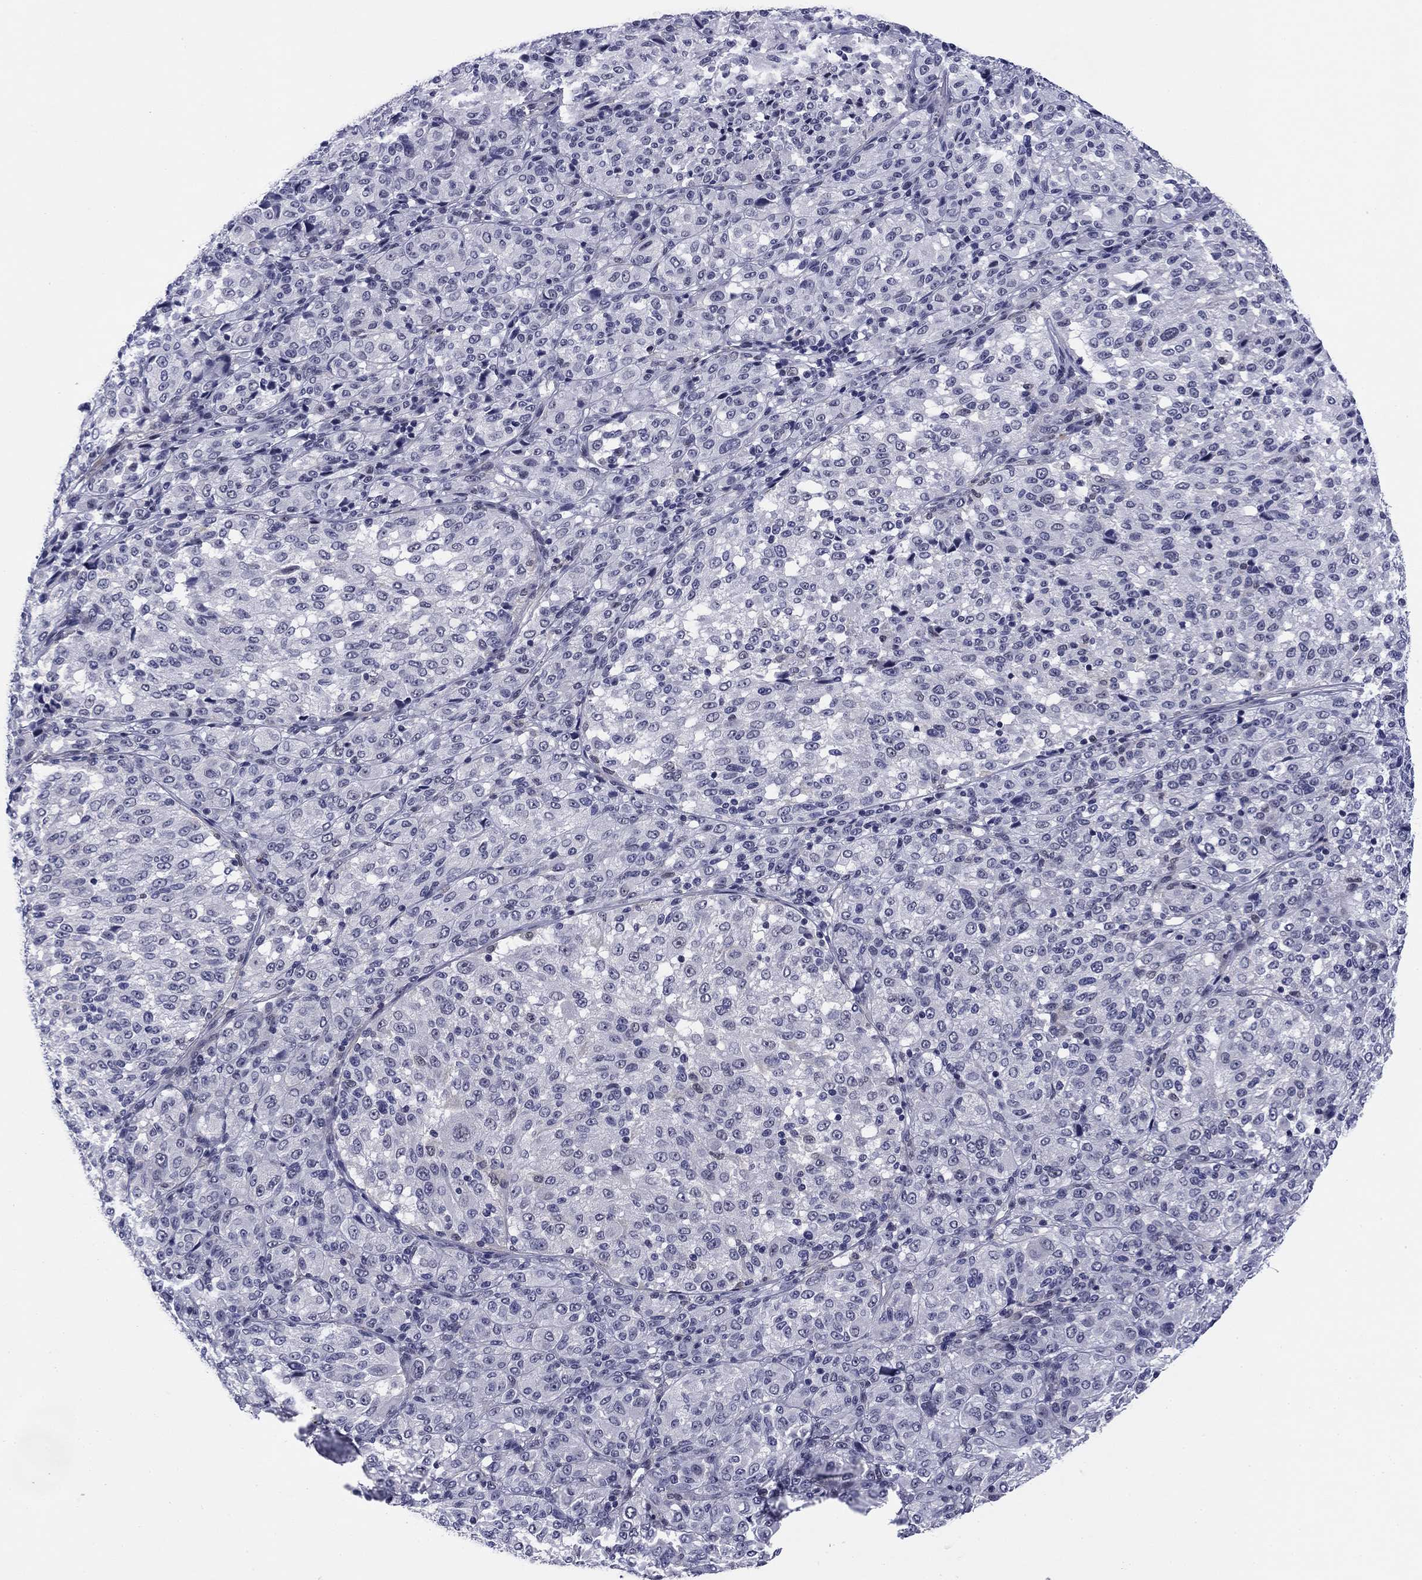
{"staining": {"intensity": "negative", "quantity": "none", "location": "none"}, "tissue": "melanoma", "cell_type": "Tumor cells", "image_type": "cancer", "snomed": [{"axis": "morphology", "description": "Malignant melanoma, Metastatic site"}, {"axis": "topography", "description": "Brain"}], "caption": "Immunohistochemical staining of human melanoma demonstrates no significant staining in tumor cells.", "gene": "TIGD4", "patient": {"sex": "female", "age": 56}}